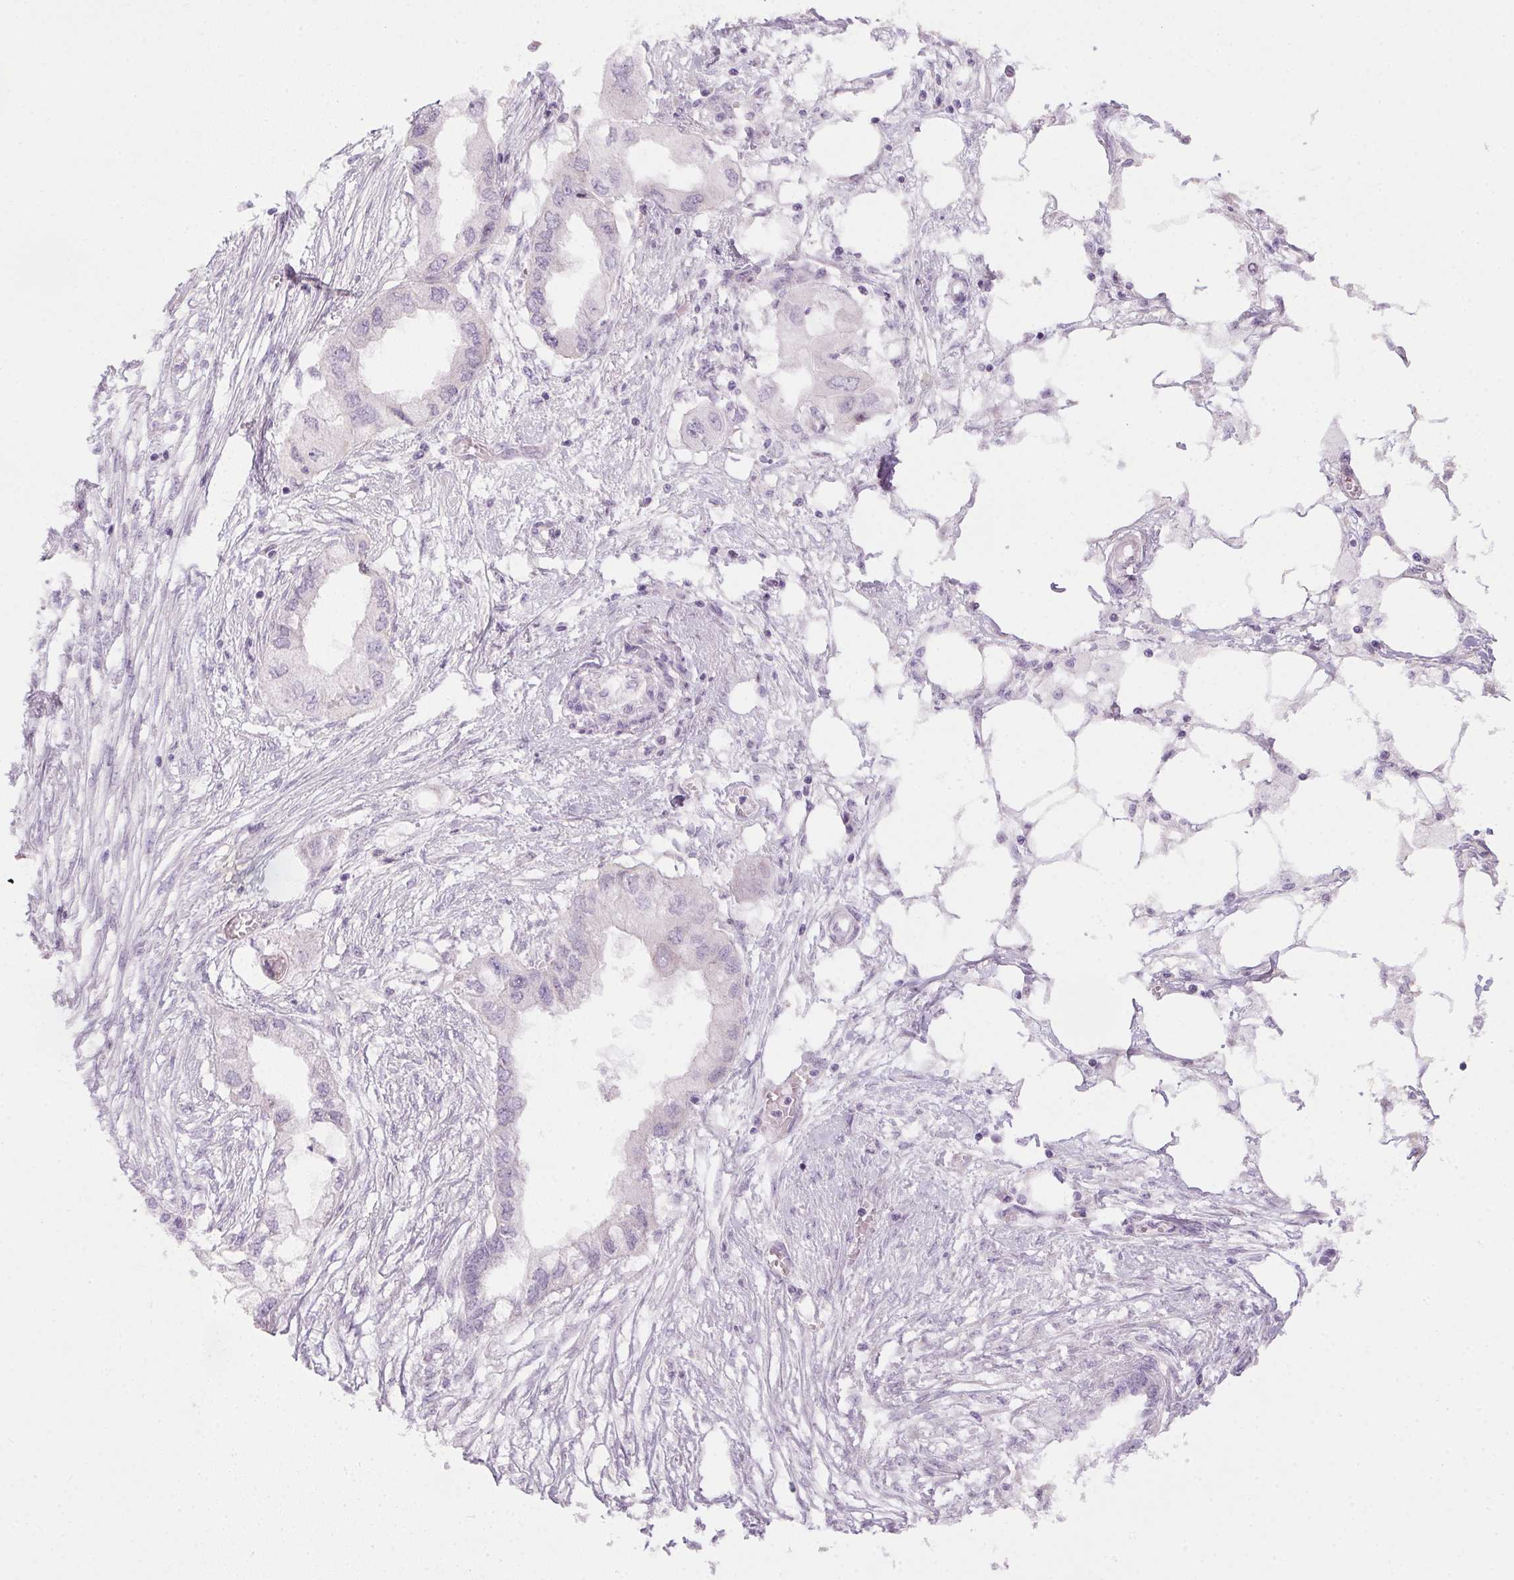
{"staining": {"intensity": "negative", "quantity": "none", "location": "none"}, "tissue": "endometrial cancer", "cell_type": "Tumor cells", "image_type": "cancer", "snomed": [{"axis": "morphology", "description": "Adenocarcinoma, NOS"}, {"axis": "morphology", "description": "Adenocarcinoma, metastatic, NOS"}, {"axis": "topography", "description": "Adipose tissue"}, {"axis": "topography", "description": "Endometrium"}], "caption": "Tumor cells are negative for brown protein staining in adenocarcinoma (endometrial).", "gene": "SPACA9", "patient": {"sex": "female", "age": 67}}